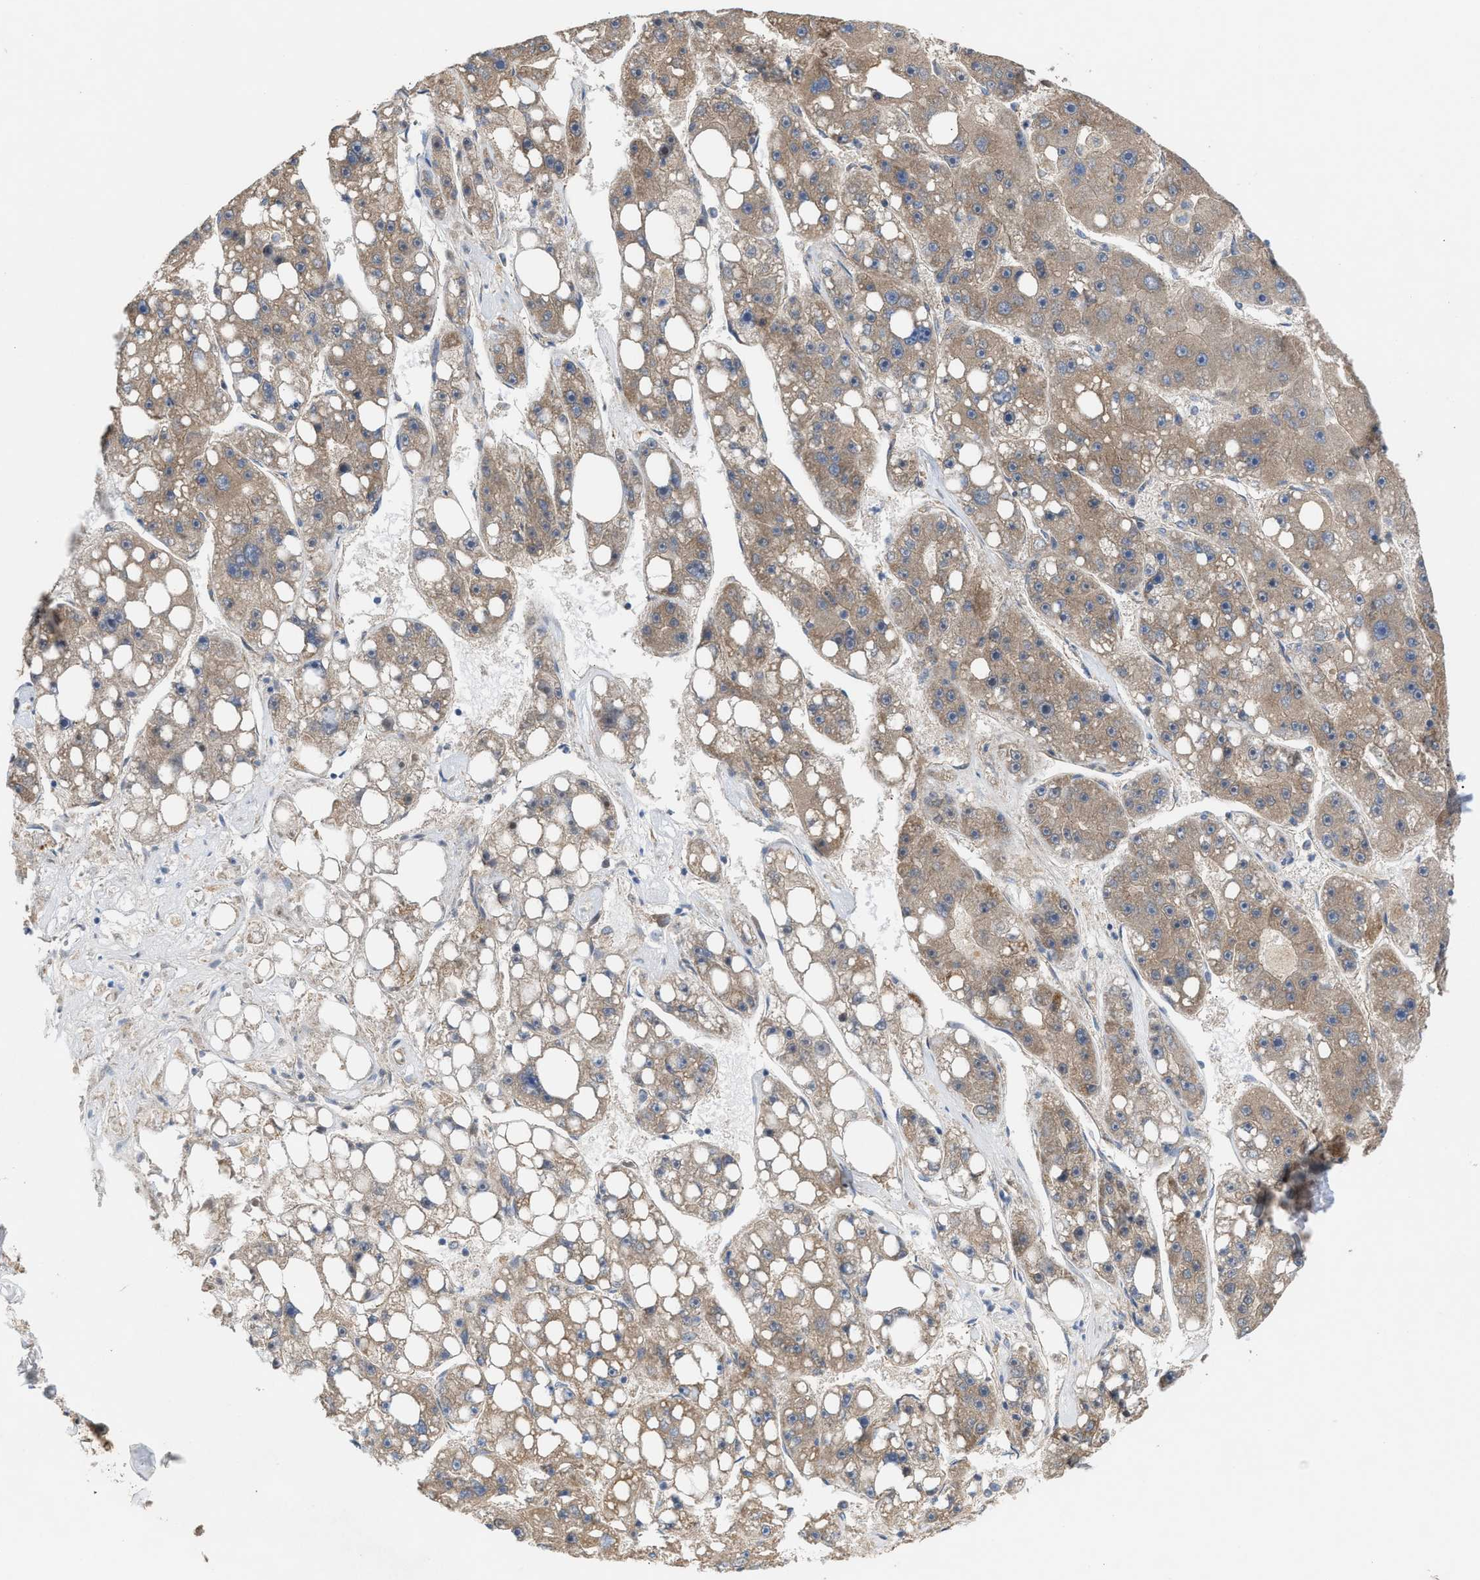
{"staining": {"intensity": "moderate", "quantity": ">75%", "location": "cytoplasmic/membranous"}, "tissue": "liver cancer", "cell_type": "Tumor cells", "image_type": "cancer", "snomed": [{"axis": "morphology", "description": "Carcinoma, Hepatocellular, NOS"}, {"axis": "topography", "description": "Liver"}], "caption": "Immunohistochemistry (IHC) (DAB (3,3'-diaminobenzidine)) staining of liver cancer shows moderate cytoplasmic/membranous protein expression in about >75% of tumor cells.", "gene": "OXSM", "patient": {"sex": "female", "age": 61}}